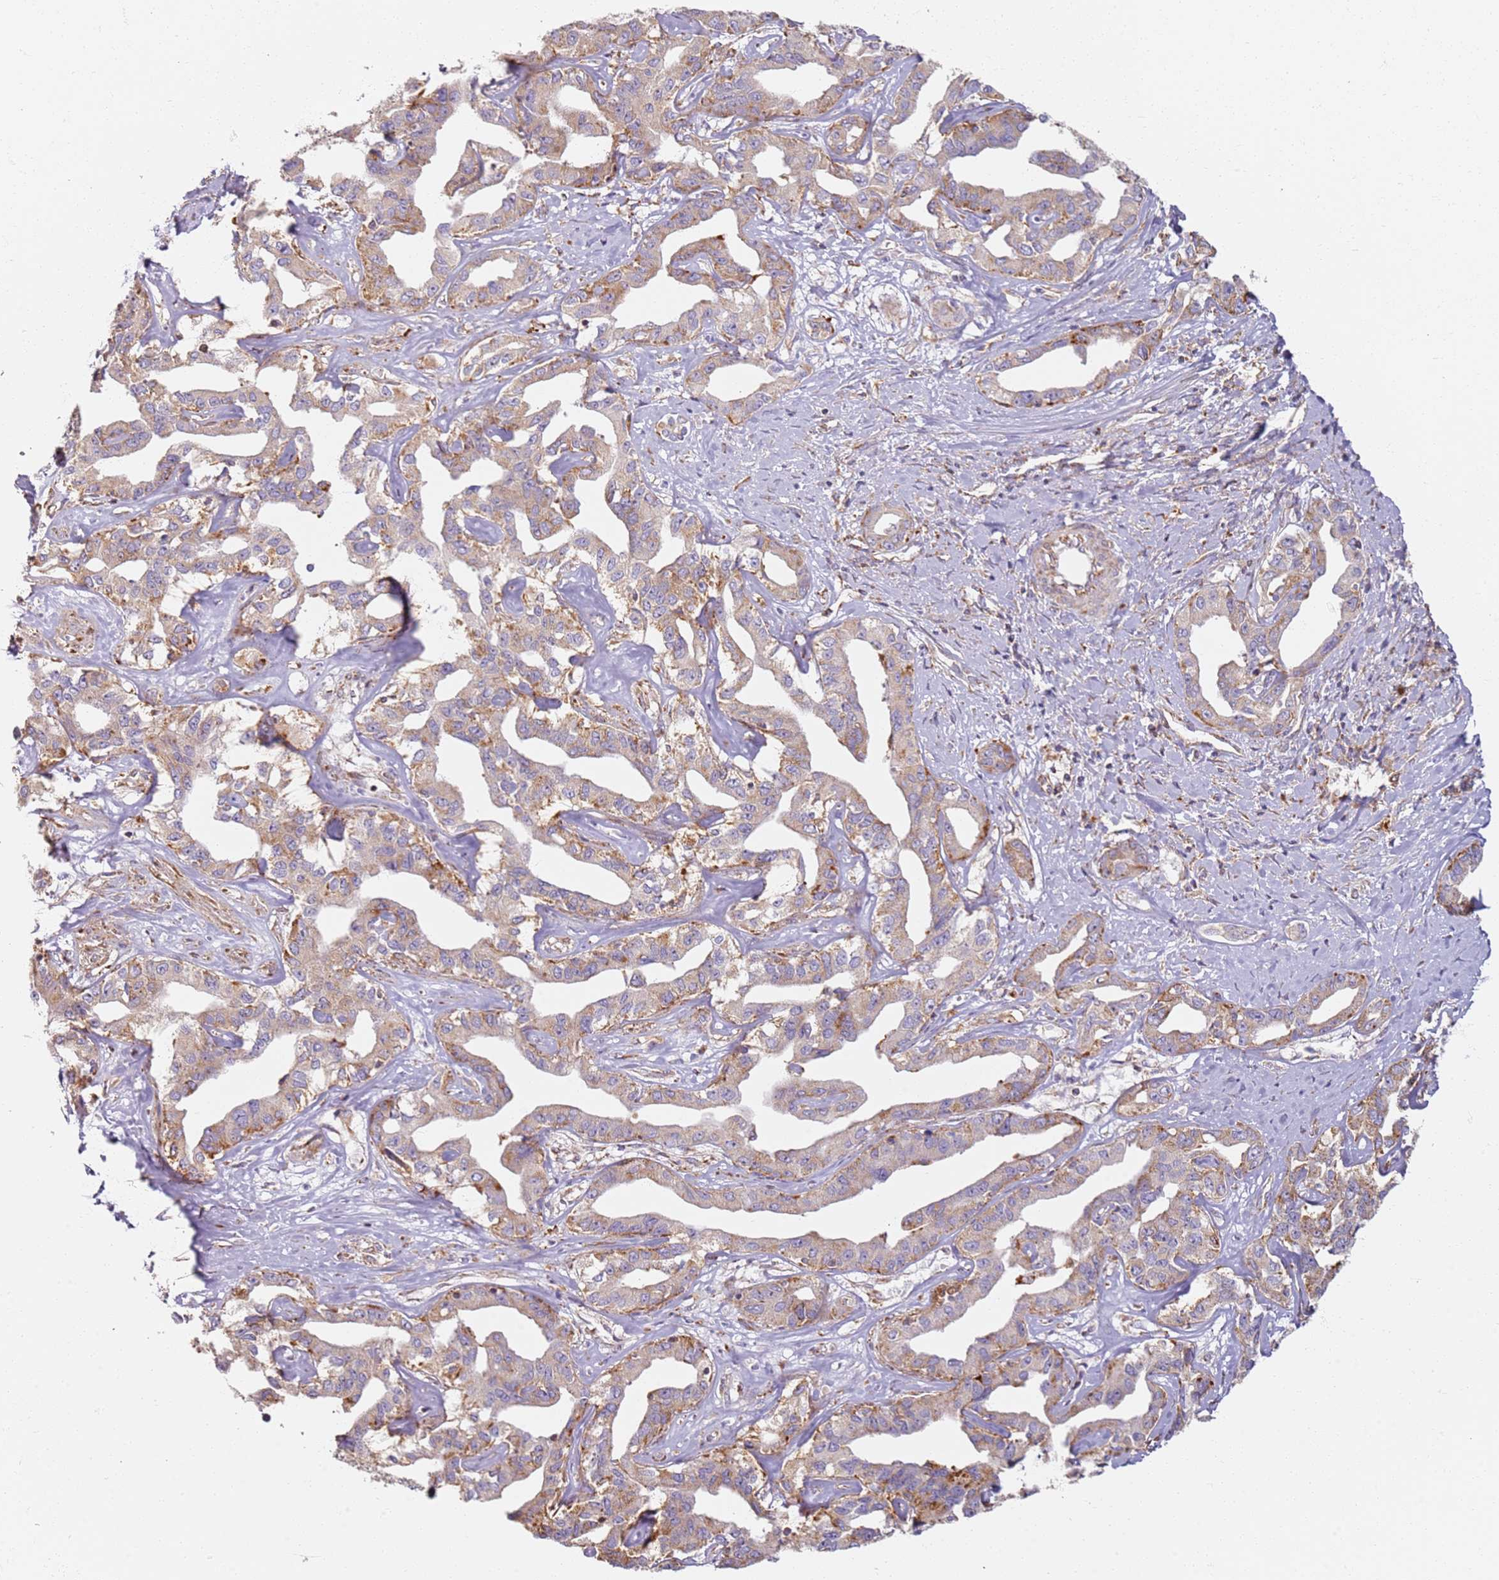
{"staining": {"intensity": "moderate", "quantity": "25%-75%", "location": "cytoplasmic/membranous"}, "tissue": "liver cancer", "cell_type": "Tumor cells", "image_type": "cancer", "snomed": [{"axis": "morphology", "description": "Cholangiocarcinoma"}, {"axis": "topography", "description": "Liver"}], "caption": "High-magnification brightfield microscopy of liver cancer (cholangiocarcinoma) stained with DAB (brown) and counterstained with hematoxylin (blue). tumor cells exhibit moderate cytoplasmic/membranous expression is present in about25%-75% of cells.", "gene": "PROKR2", "patient": {"sex": "male", "age": 59}}